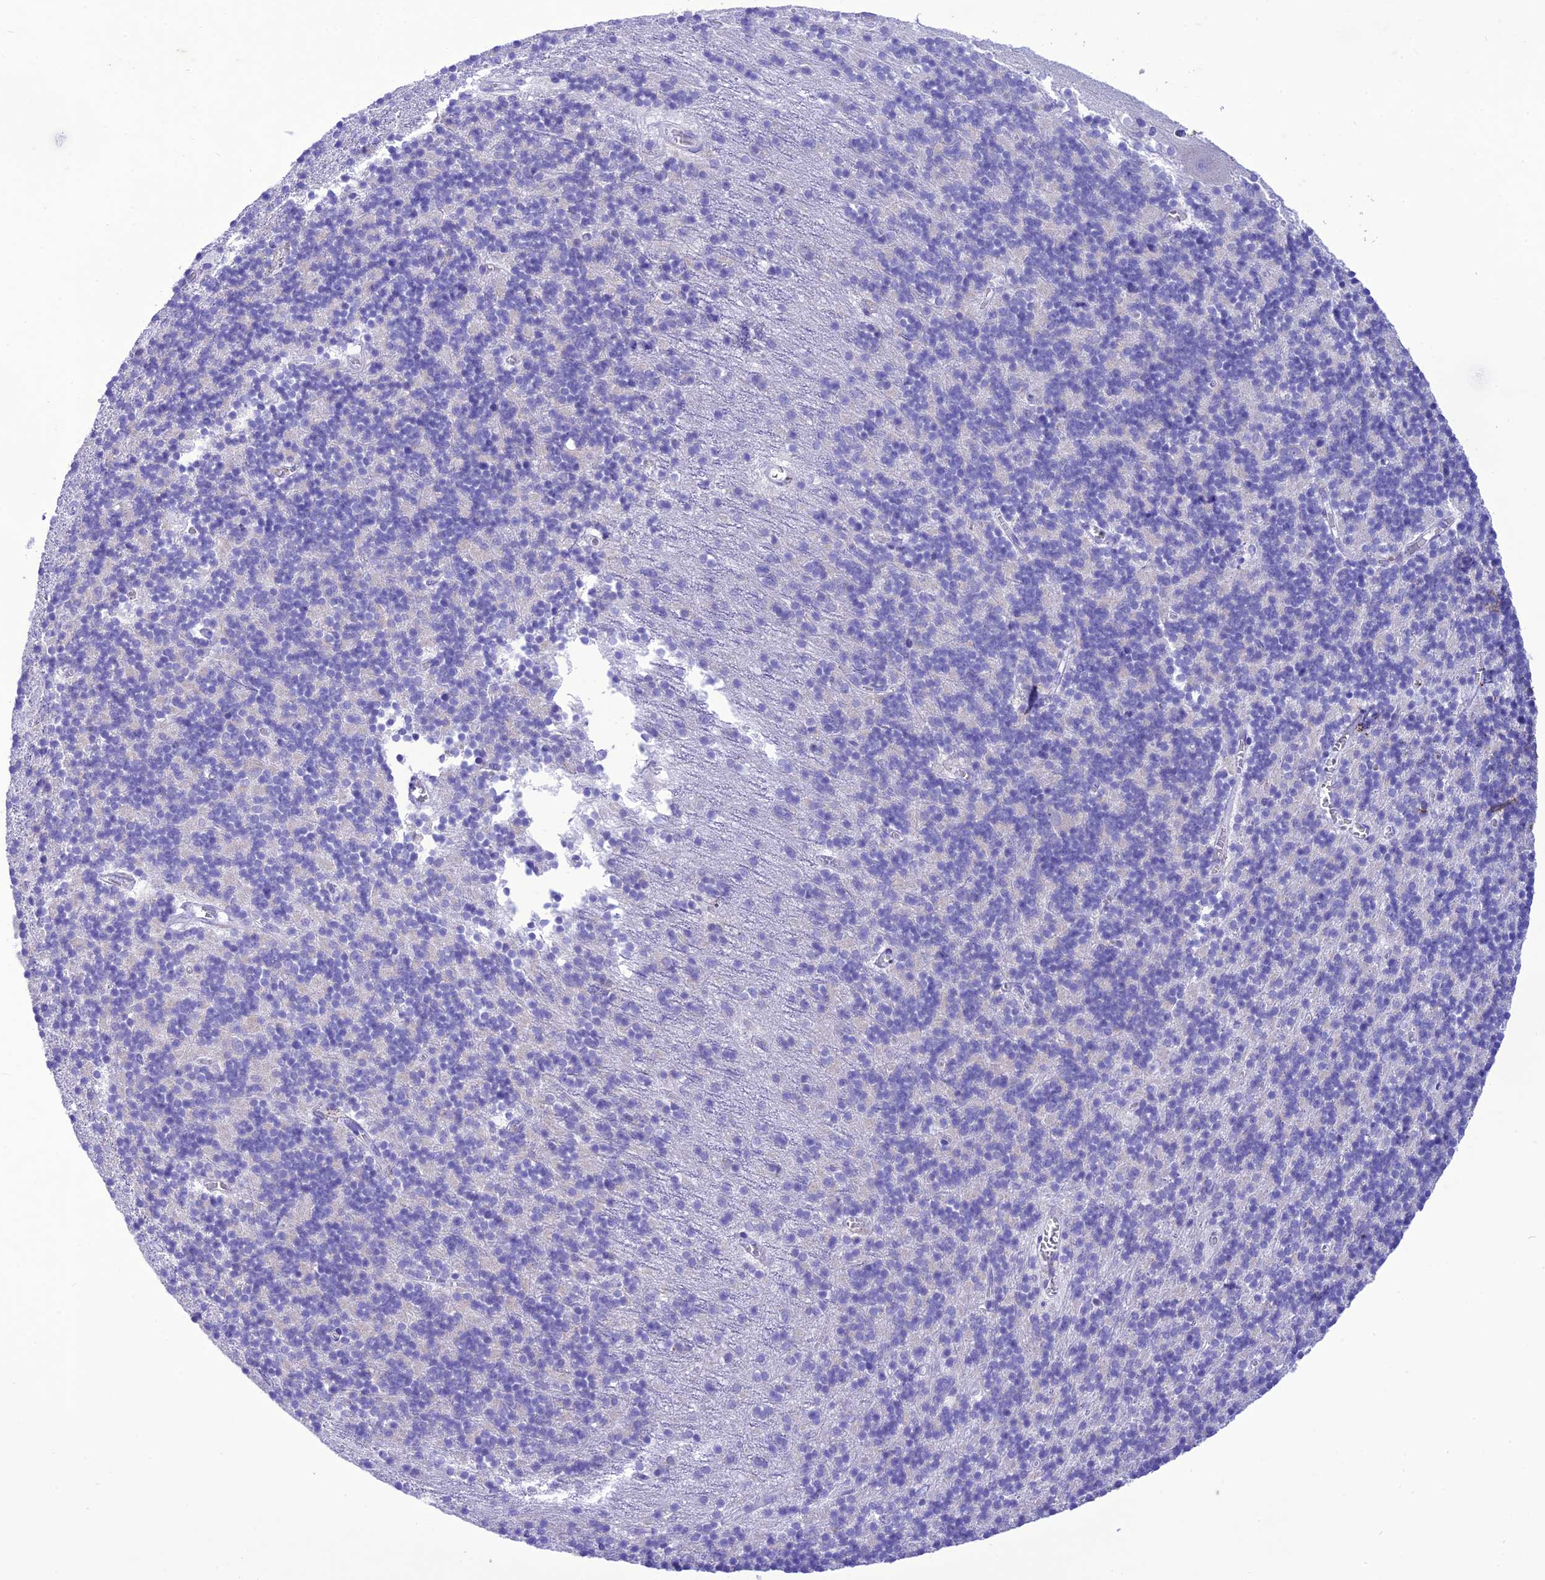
{"staining": {"intensity": "negative", "quantity": "none", "location": "none"}, "tissue": "cerebellum", "cell_type": "Cells in granular layer", "image_type": "normal", "snomed": [{"axis": "morphology", "description": "Normal tissue, NOS"}, {"axis": "topography", "description": "Cerebellum"}], "caption": "Immunohistochemistry micrograph of normal human cerebellum stained for a protein (brown), which exhibits no staining in cells in granular layer. (Stains: DAB immunohistochemistry (IHC) with hematoxylin counter stain, Microscopy: brightfield microscopy at high magnification).", "gene": "VPS52", "patient": {"sex": "male", "age": 54}}